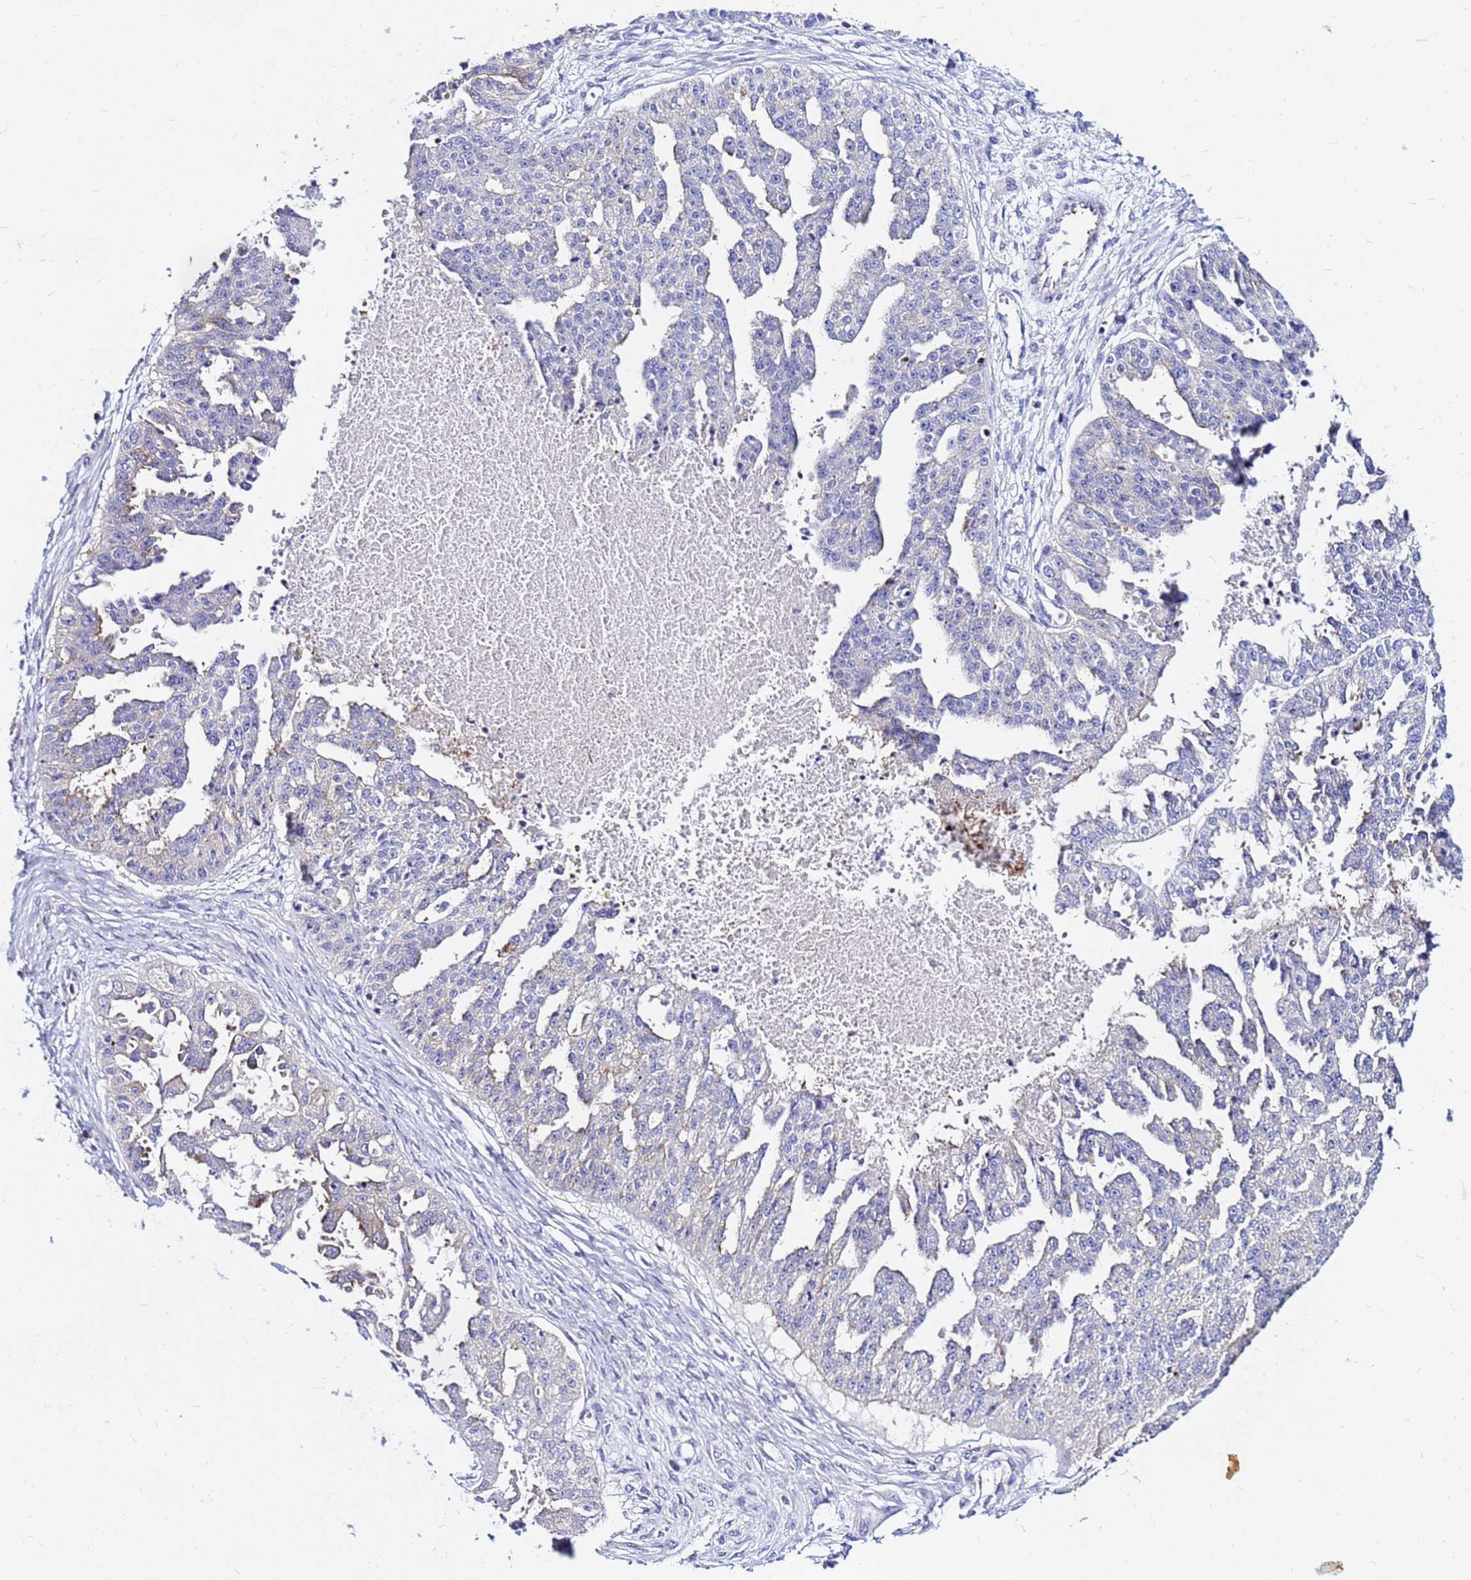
{"staining": {"intensity": "negative", "quantity": "none", "location": "none"}, "tissue": "ovarian cancer", "cell_type": "Tumor cells", "image_type": "cancer", "snomed": [{"axis": "morphology", "description": "Cystadenocarcinoma, serous, NOS"}, {"axis": "topography", "description": "Ovary"}], "caption": "This is a image of immunohistochemistry staining of ovarian cancer, which shows no expression in tumor cells.", "gene": "TUBA8", "patient": {"sex": "female", "age": 58}}